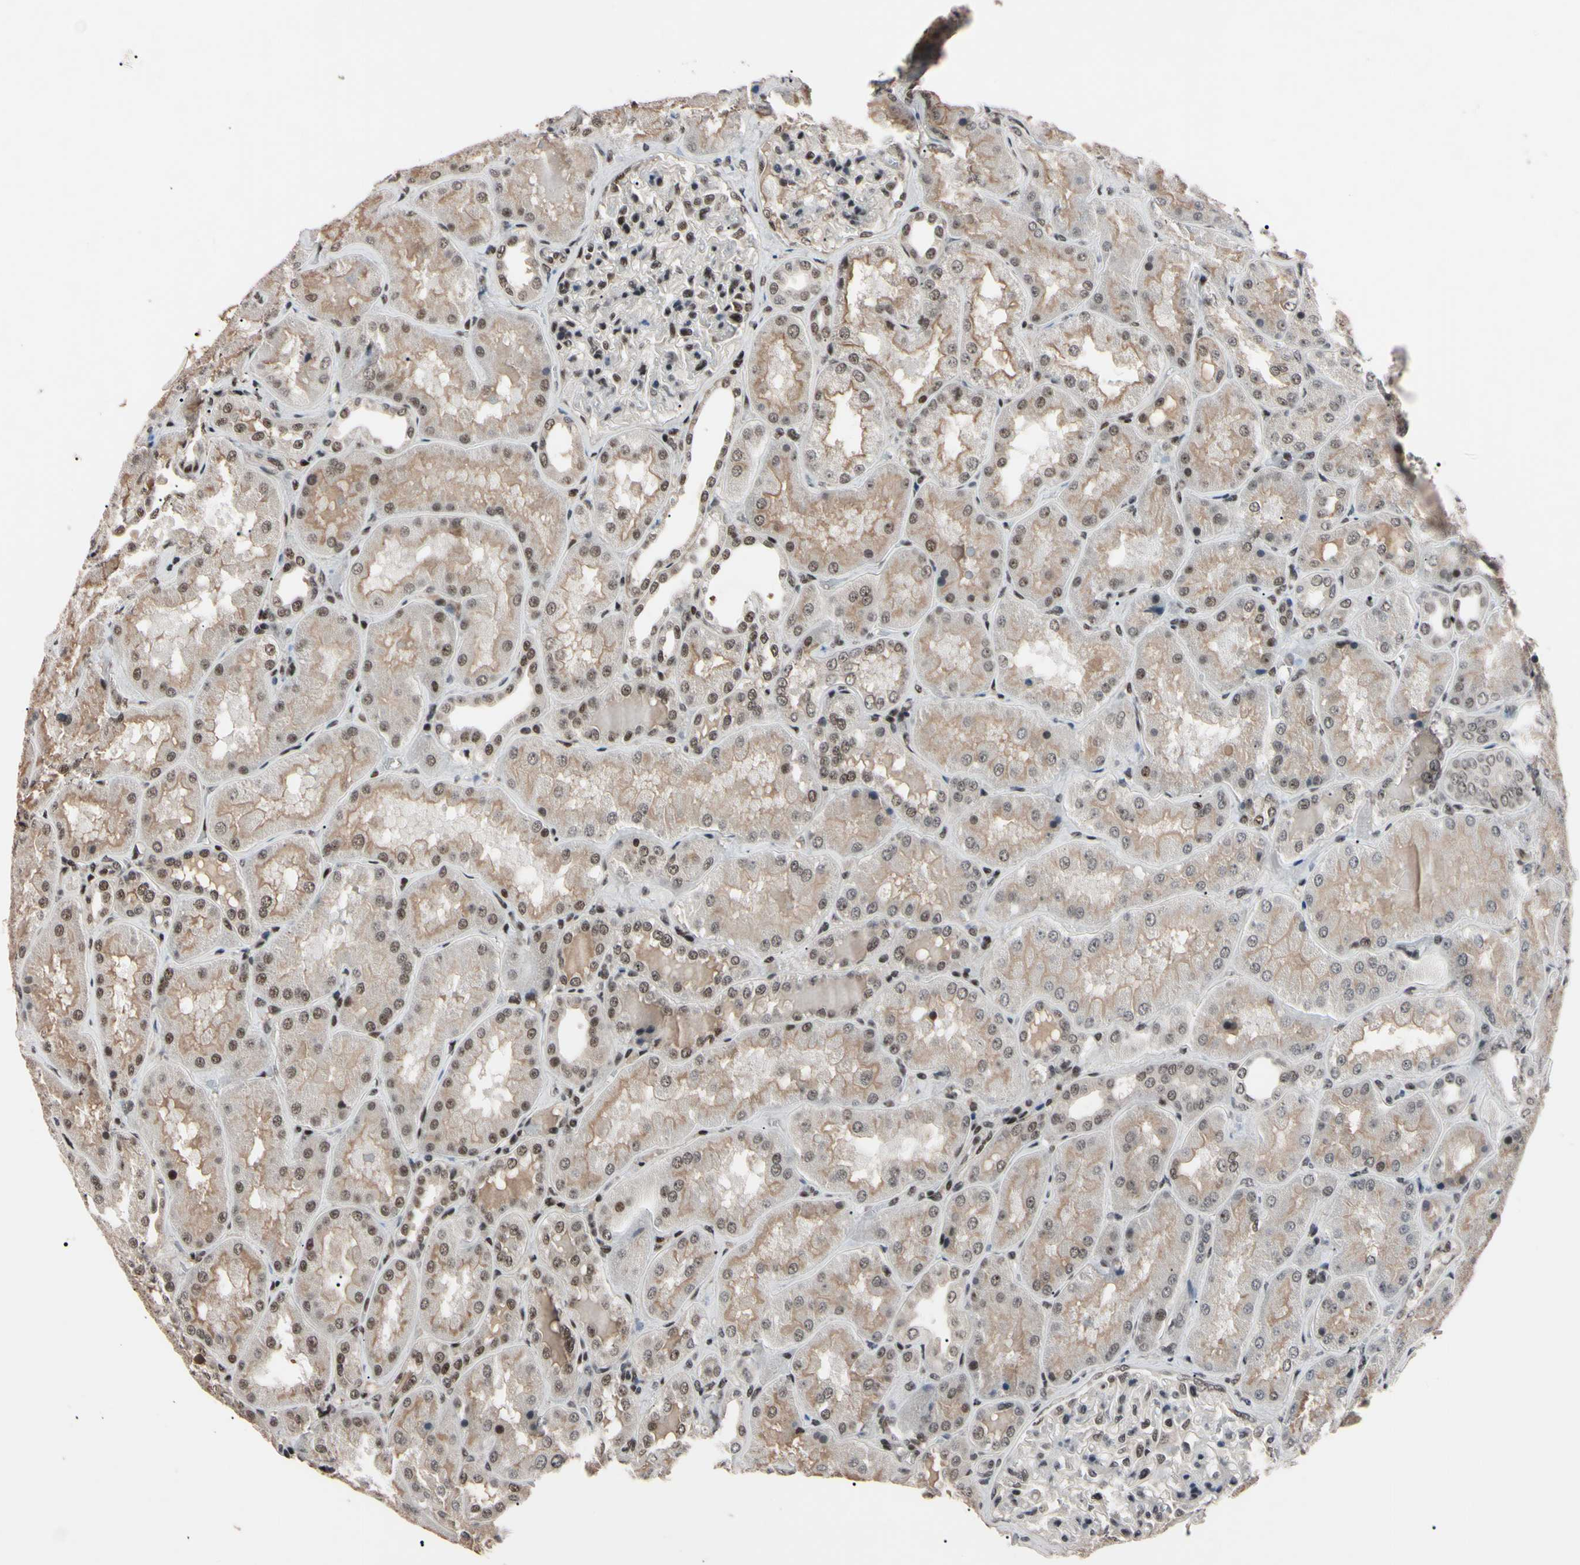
{"staining": {"intensity": "moderate", "quantity": "<25%", "location": "nuclear"}, "tissue": "kidney", "cell_type": "Cells in glomeruli", "image_type": "normal", "snomed": [{"axis": "morphology", "description": "Normal tissue, NOS"}, {"axis": "topography", "description": "Kidney"}], "caption": "High-power microscopy captured an IHC micrograph of unremarkable kidney, revealing moderate nuclear expression in about <25% of cells in glomeruli. (Brightfield microscopy of DAB IHC at high magnification).", "gene": "YY1", "patient": {"sex": "female", "age": 56}}